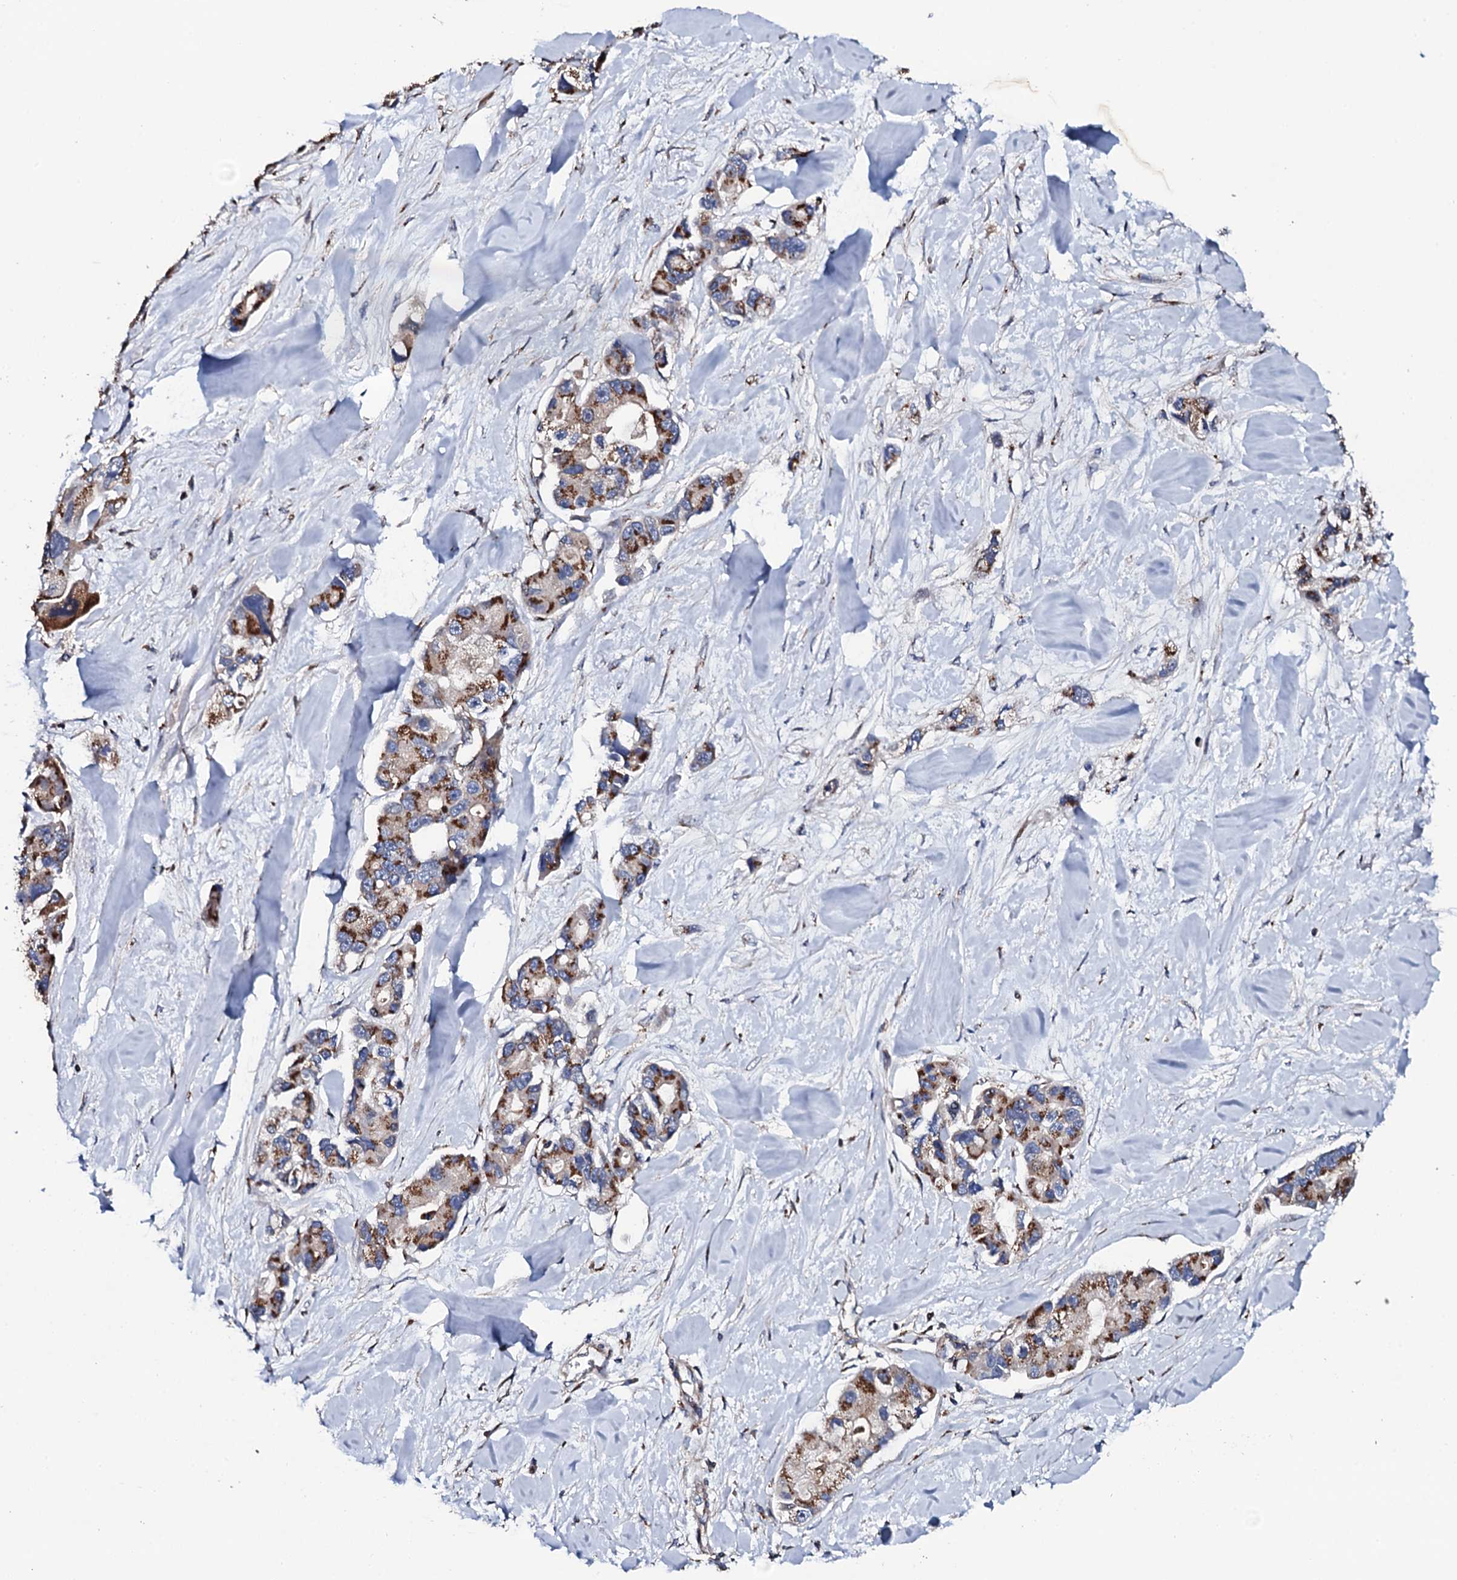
{"staining": {"intensity": "moderate", "quantity": ">75%", "location": "cytoplasmic/membranous"}, "tissue": "lung cancer", "cell_type": "Tumor cells", "image_type": "cancer", "snomed": [{"axis": "morphology", "description": "Adenocarcinoma, NOS"}, {"axis": "topography", "description": "Lung"}], "caption": "Lung cancer stained with a brown dye reveals moderate cytoplasmic/membranous positive positivity in about >75% of tumor cells.", "gene": "PLET1", "patient": {"sex": "female", "age": 54}}